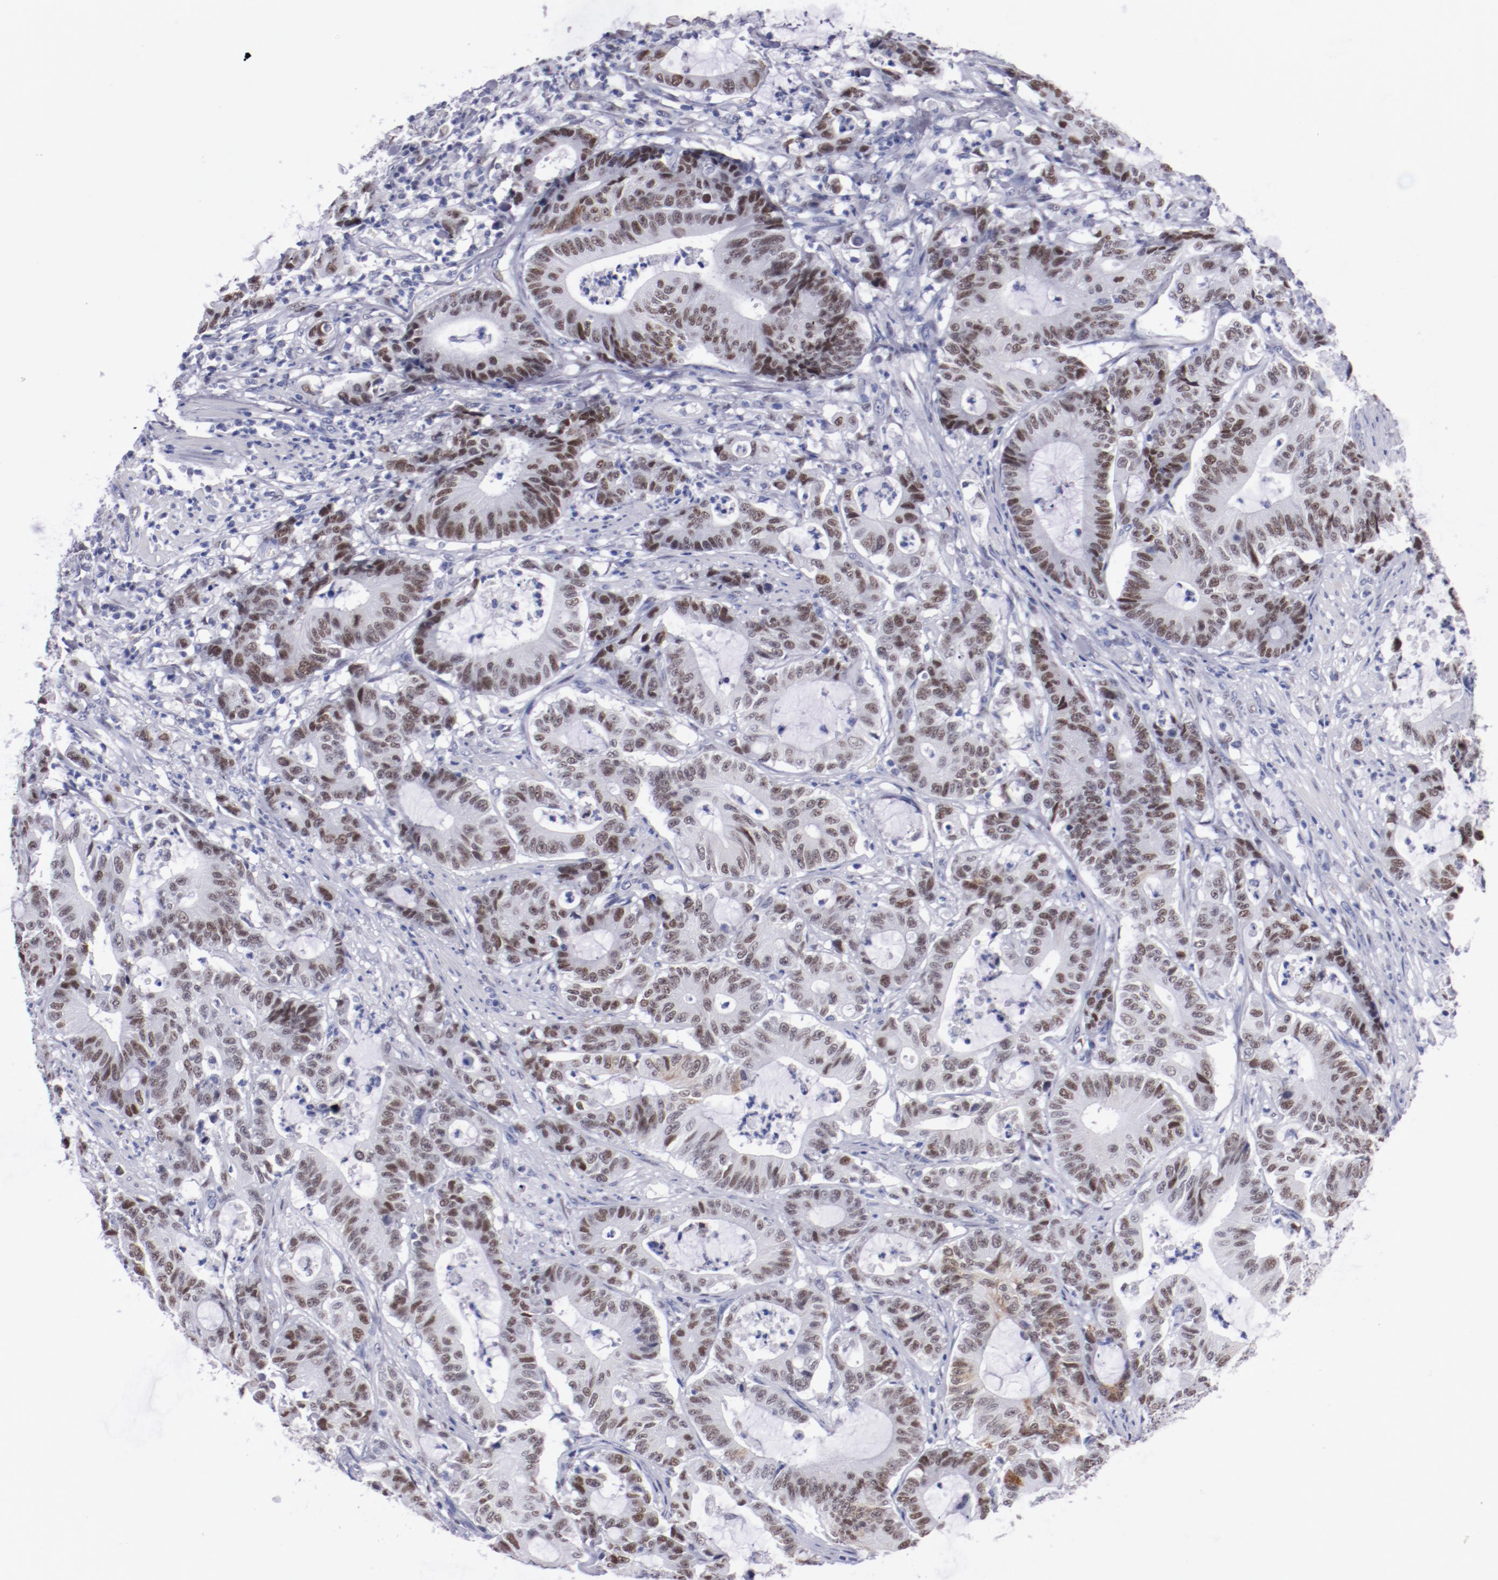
{"staining": {"intensity": "moderate", "quantity": ">75%", "location": "nuclear"}, "tissue": "colorectal cancer", "cell_type": "Tumor cells", "image_type": "cancer", "snomed": [{"axis": "morphology", "description": "Adenocarcinoma, NOS"}, {"axis": "topography", "description": "Colon"}], "caption": "Immunohistochemistry (DAB (3,3'-diaminobenzidine)) staining of human colorectal cancer displays moderate nuclear protein positivity in about >75% of tumor cells.", "gene": "HNF1B", "patient": {"sex": "female", "age": 84}}